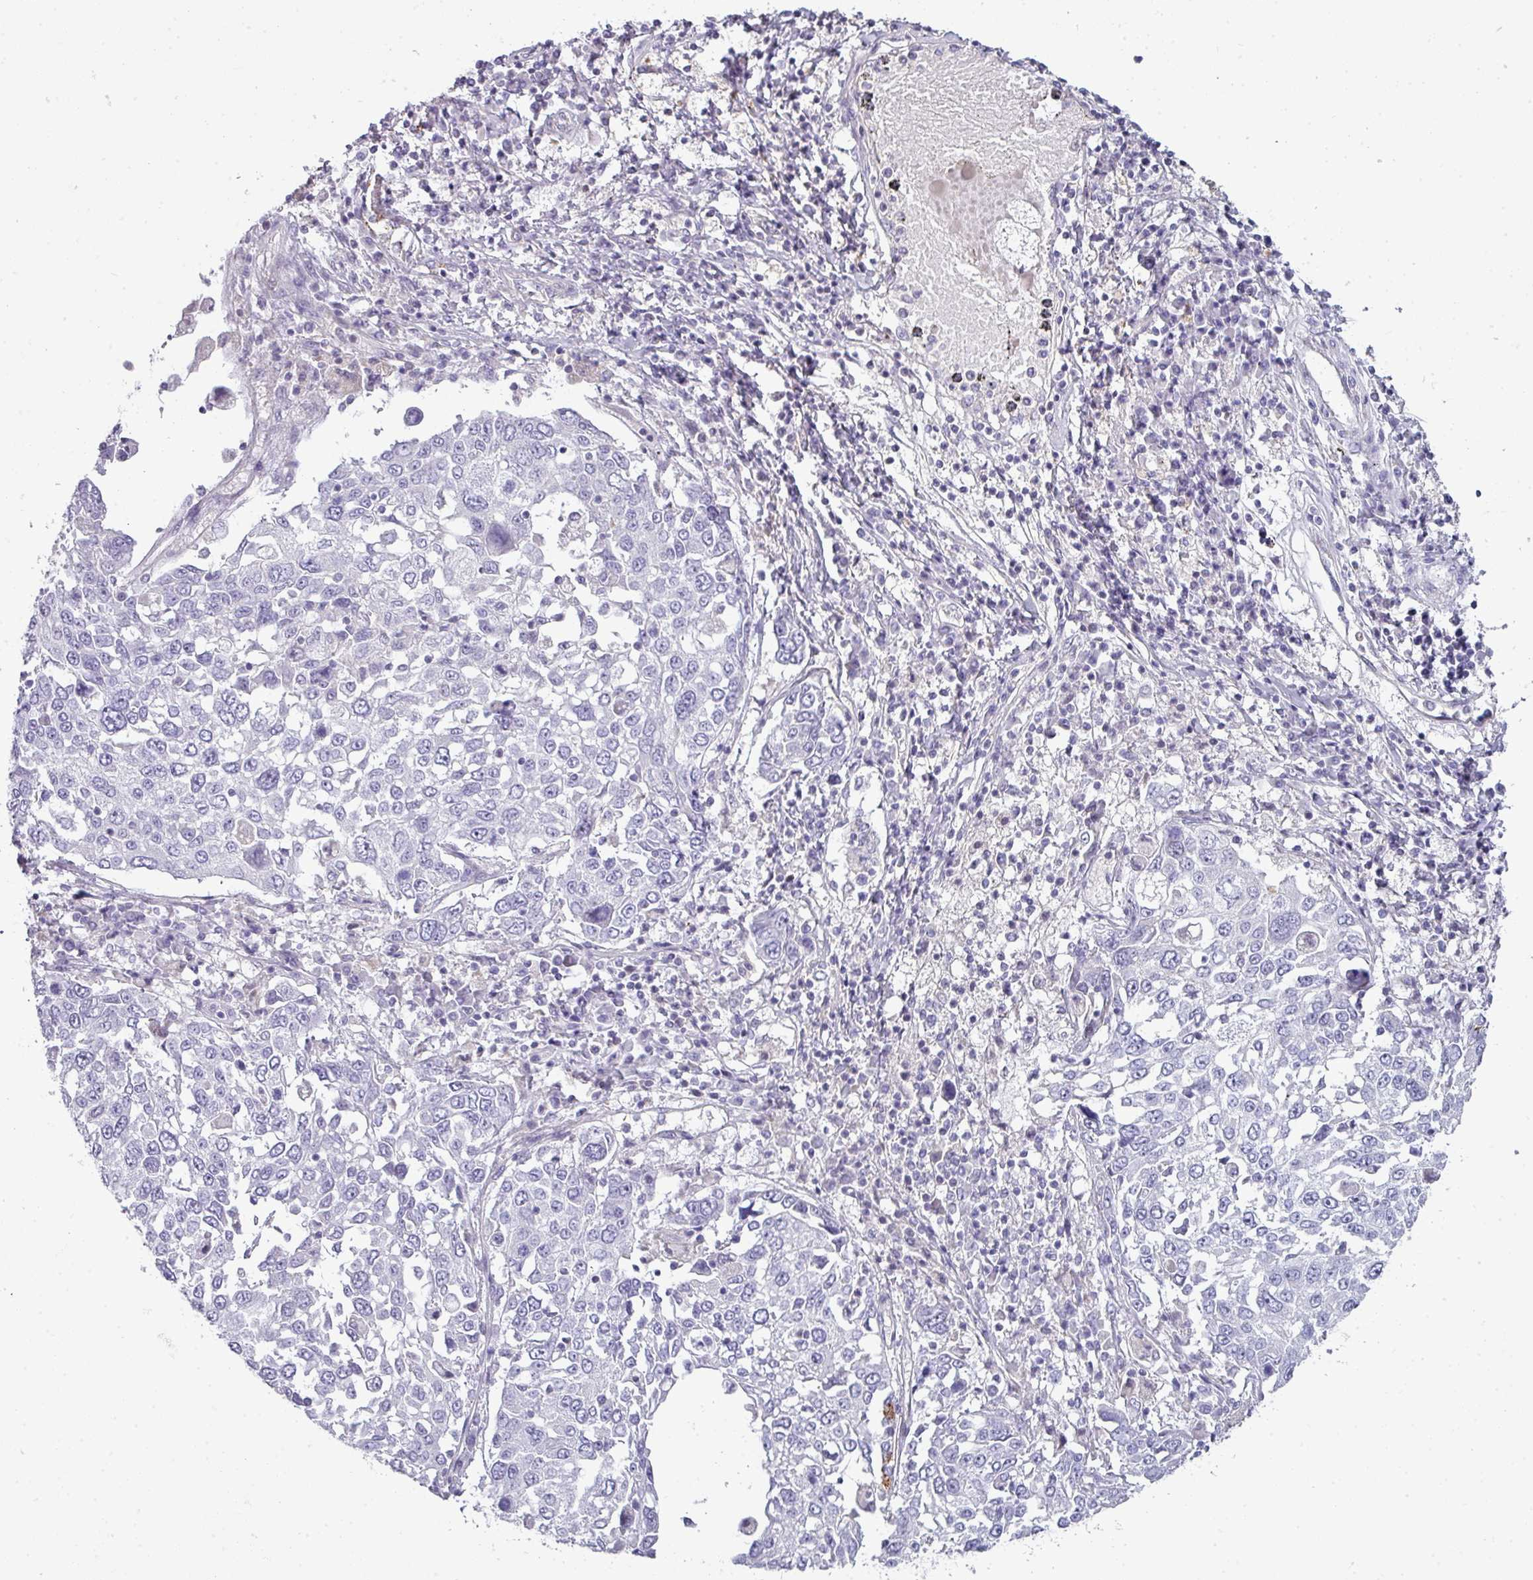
{"staining": {"intensity": "negative", "quantity": "none", "location": "none"}, "tissue": "lung cancer", "cell_type": "Tumor cells", "image_type": "cancer", "snomed": [{"axis": "morphology", "description": "Squamous cell carcinoma, NOS"}, {"axis": "topography", "description": "Lung"}], "caption": "Immunohistochemistry (IHC) of lung cancer shows no positivity in tumor cells.", "gene": "STAT5A", "patient": {"sex": "male", "age": 65}}